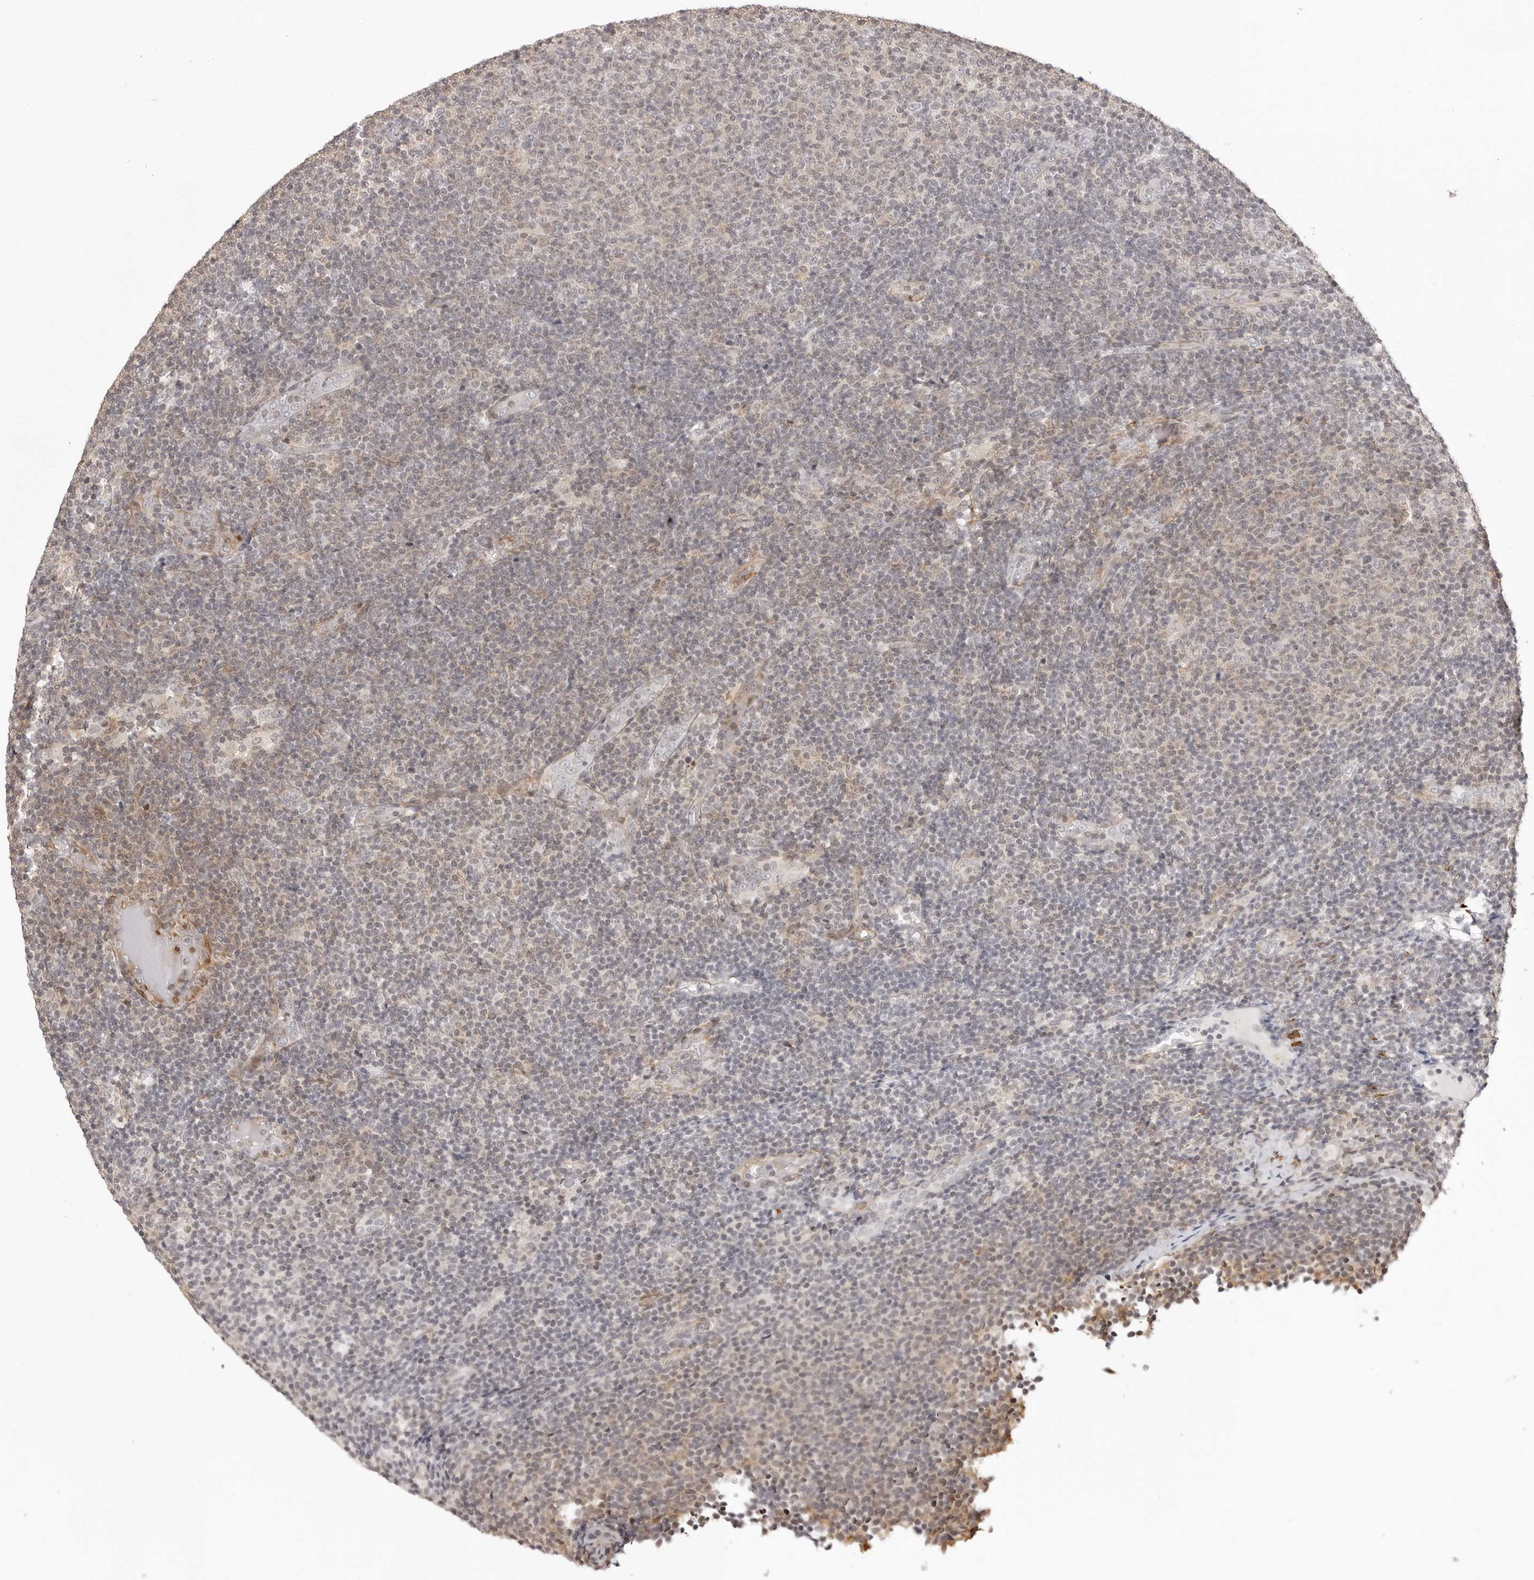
{"staining": {"intensity": "negative", "quantity": "none", "location": "none"}, "tissue": "lymphoma", "cell_type": "Tumor cells", "image_type": "cancer", "snomed": [{"axis": "morphology", "description": "Malignant lymphoma, non-Hodgkin's type, Low grade"}, {"axis": "topography", "description": "Lymph node"}], "caption": "A high-resolution histopathology image shows immunohistochemistry staining of malignant lymphoma, non-Hodgkin's type (low-grade), which shows no significant expression in tumor cells. (Immunohistochemistry (ihc), brightfield microscopy, high magnification).", "gene": "UNK", "patient": {"sex": "male", "age": 66}}